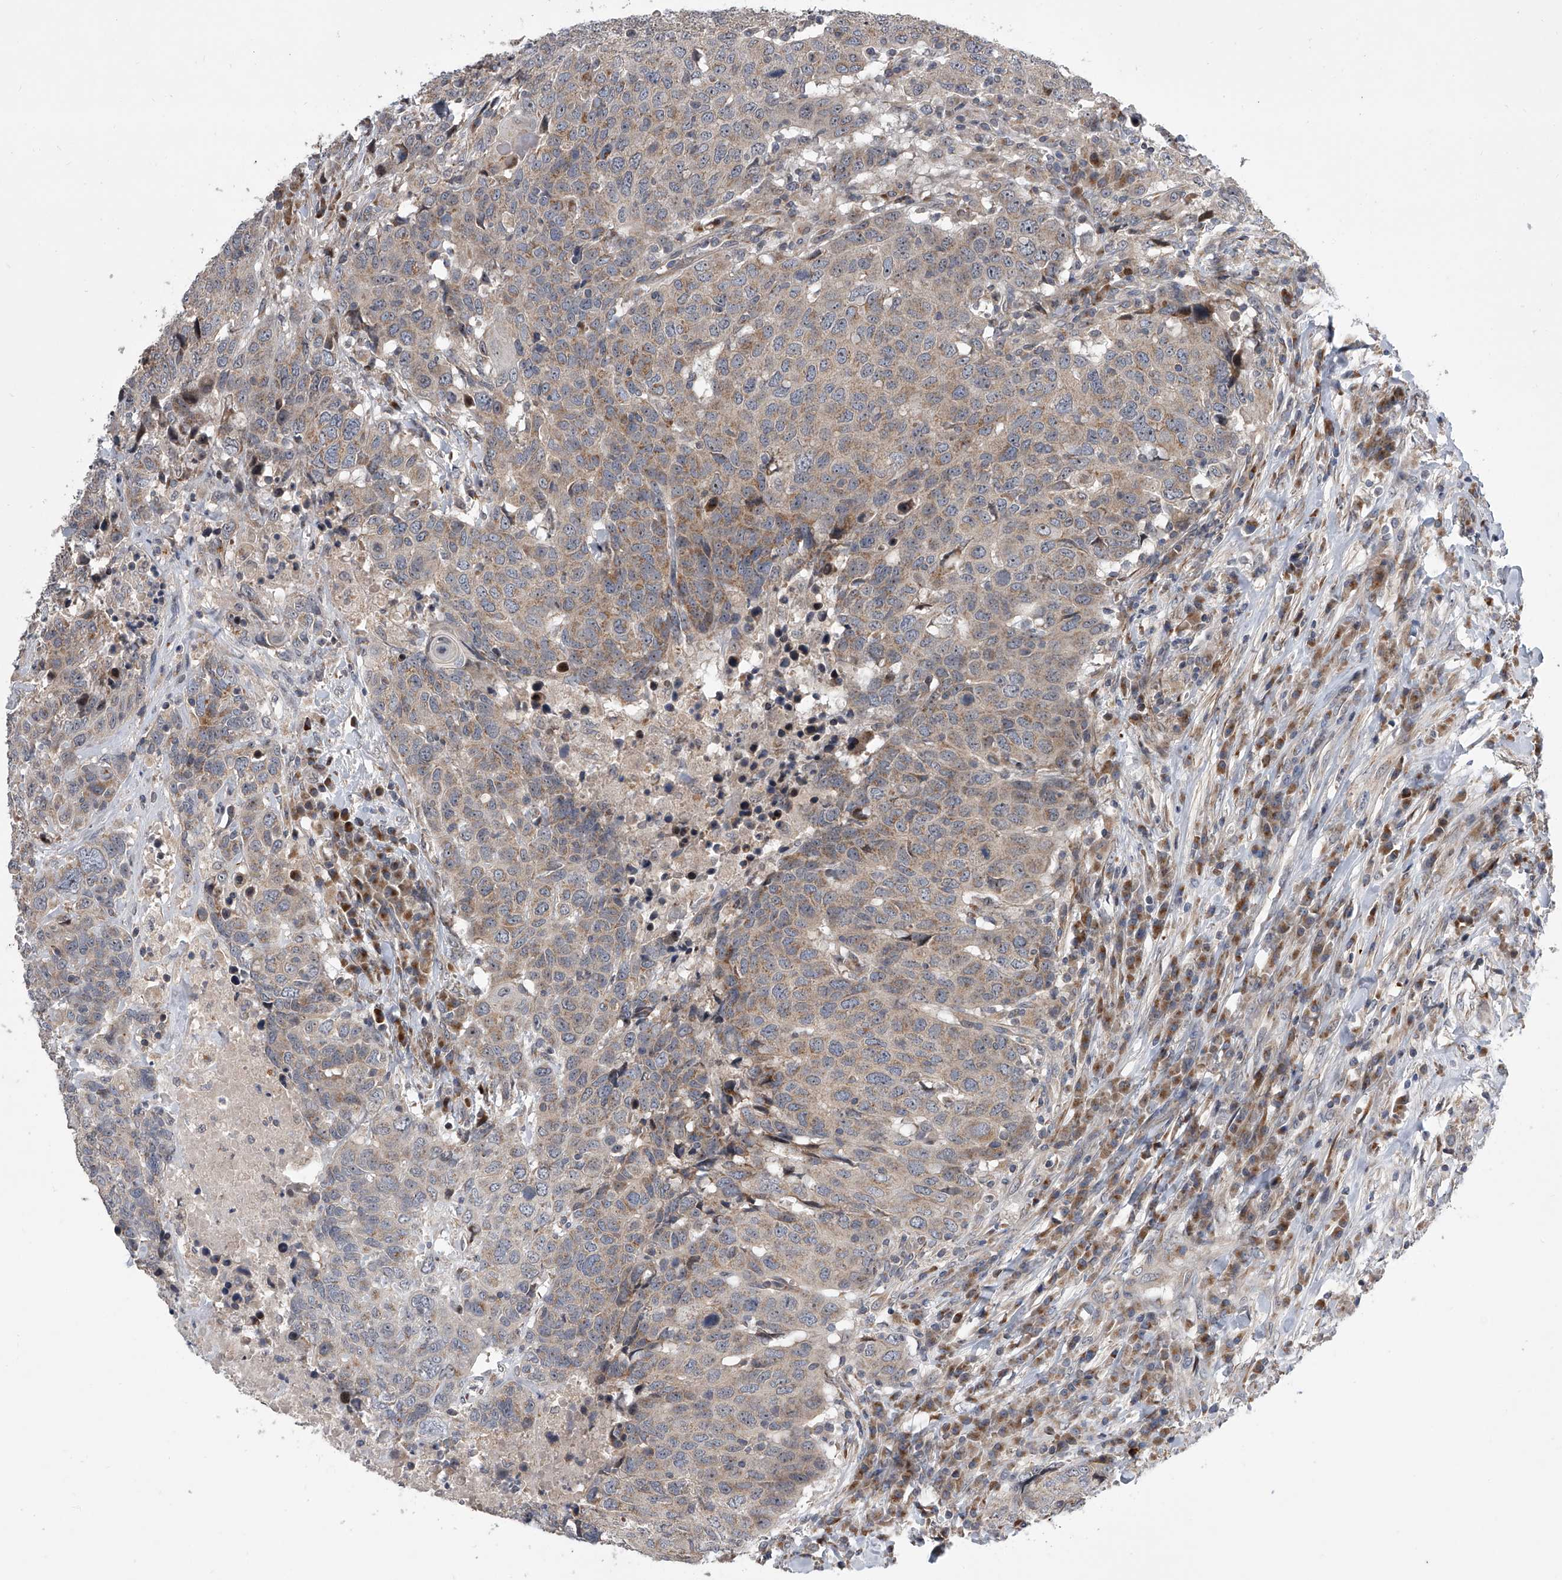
{"staining": {"intensity": "weak", "quantity": ">75%", "location": "cytoplasmic/membranous"}, "tissue": "head and neck cancer", "cell_type": "Tumor cells", "image_type": "cancer", "snomed": [{"axis": "morphology", "description": "Squamous cell carcinoma, NOS"}, {"axis": "topography", "description": "Head-Neck"}], "caption": "This micrograph reveals head and neck cancer stained with immunohistochemistry to label a protein in brown. The cytoplasmic/membranous of tumor cells show weak positivity for the protein. Nuclei are counter-stained blue.", "gene": "DLGAP2", "patient": {"sex": "male", "age": 66}}